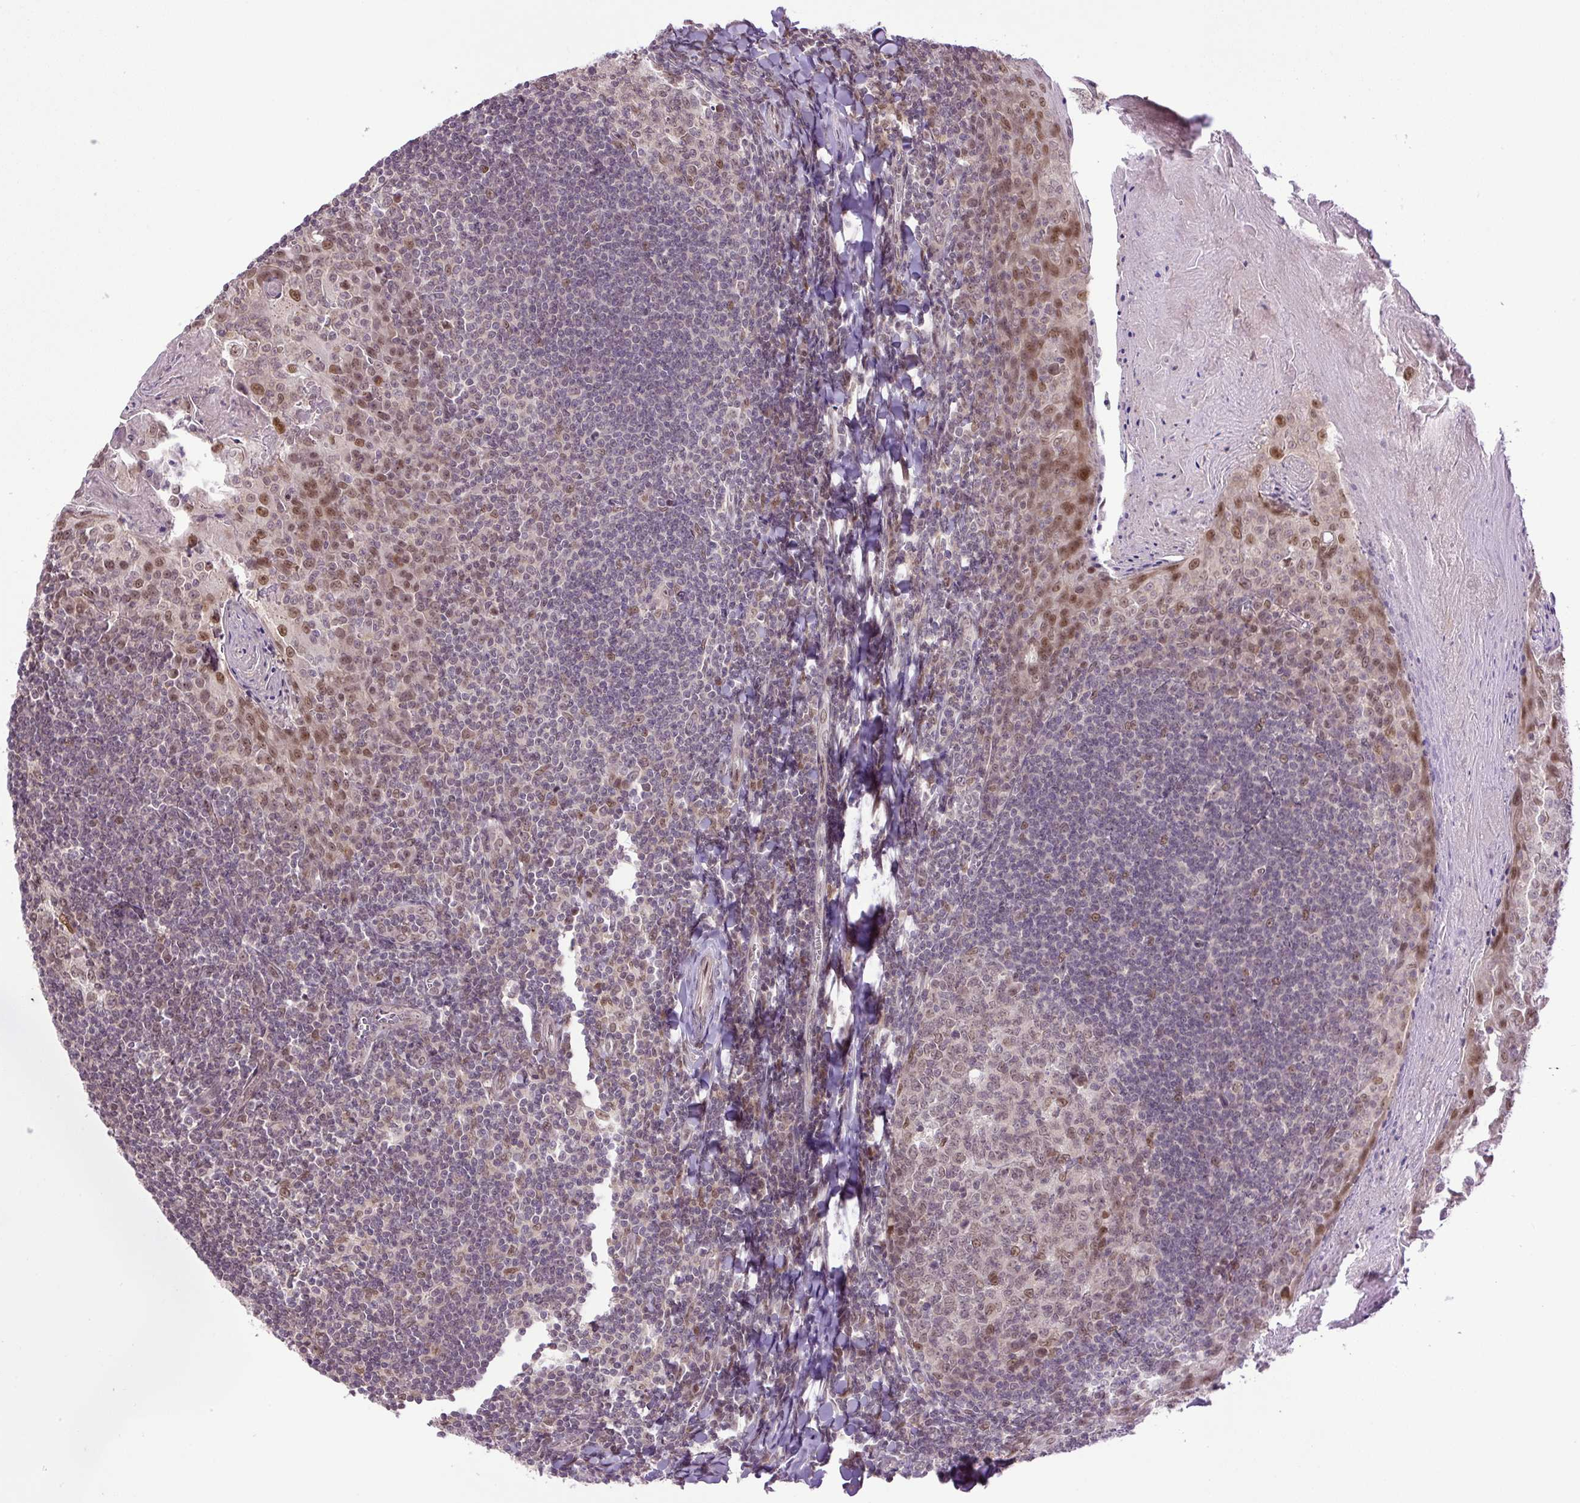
{"staining": {"intensity": "moderate", "quantity": "25%-75%", "location": "nuclear"}, "tissue": "tonsil", "cell_type": "Germinal center cells", "image_type": "normal", "snomed": [{"axis": "morphology", "description": "Normal tissue, NOS"}, {"axis": "topography", "description": "Tonsil"}], "caption": "The histopathology image displays staining of benign tonsil, revealing moderate nuclear protein positivity (brown color) within germinal center cells.", "gene": "KPNA1", "patient": {"sex": "male", "age": 27}}